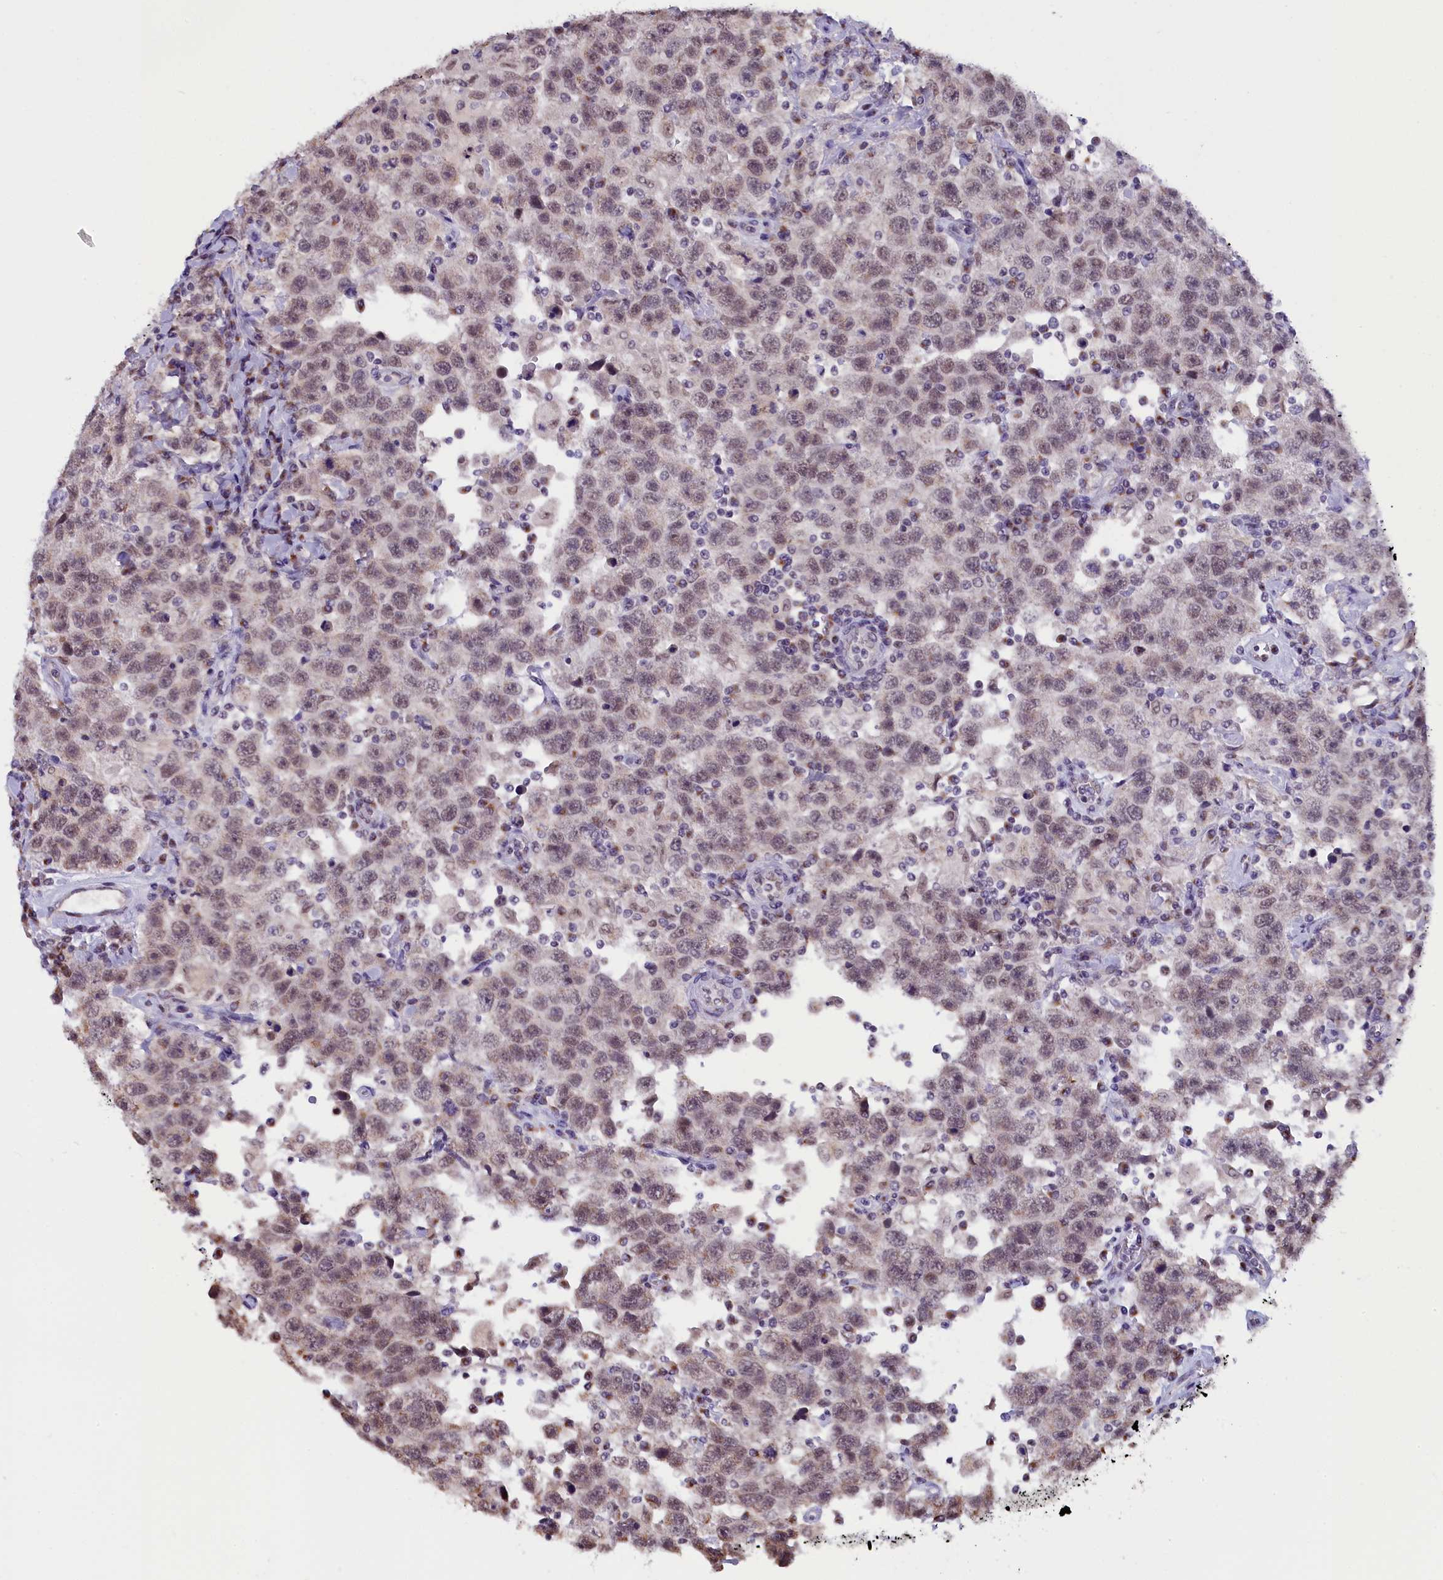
{"staining": {"intensity": "weak", "quantity": ">75%", "location": "nuclear"}, "tissue": "testis cancer", "cell_type": "Tumor cells", "image_type": "cancer", "snomed": [{"axis": "morphology", "description": "Seminoma, NOS"}, {"axis": "topography", "description": "Testis"}], "caption": "Brown immunohistochemical staining in human seminoma (testis) exhibits weak nuclear positivity in approximately >75% of tumor cells.", "gene": "NCBP1", "patient": {"sex": "male", "age": 41}}